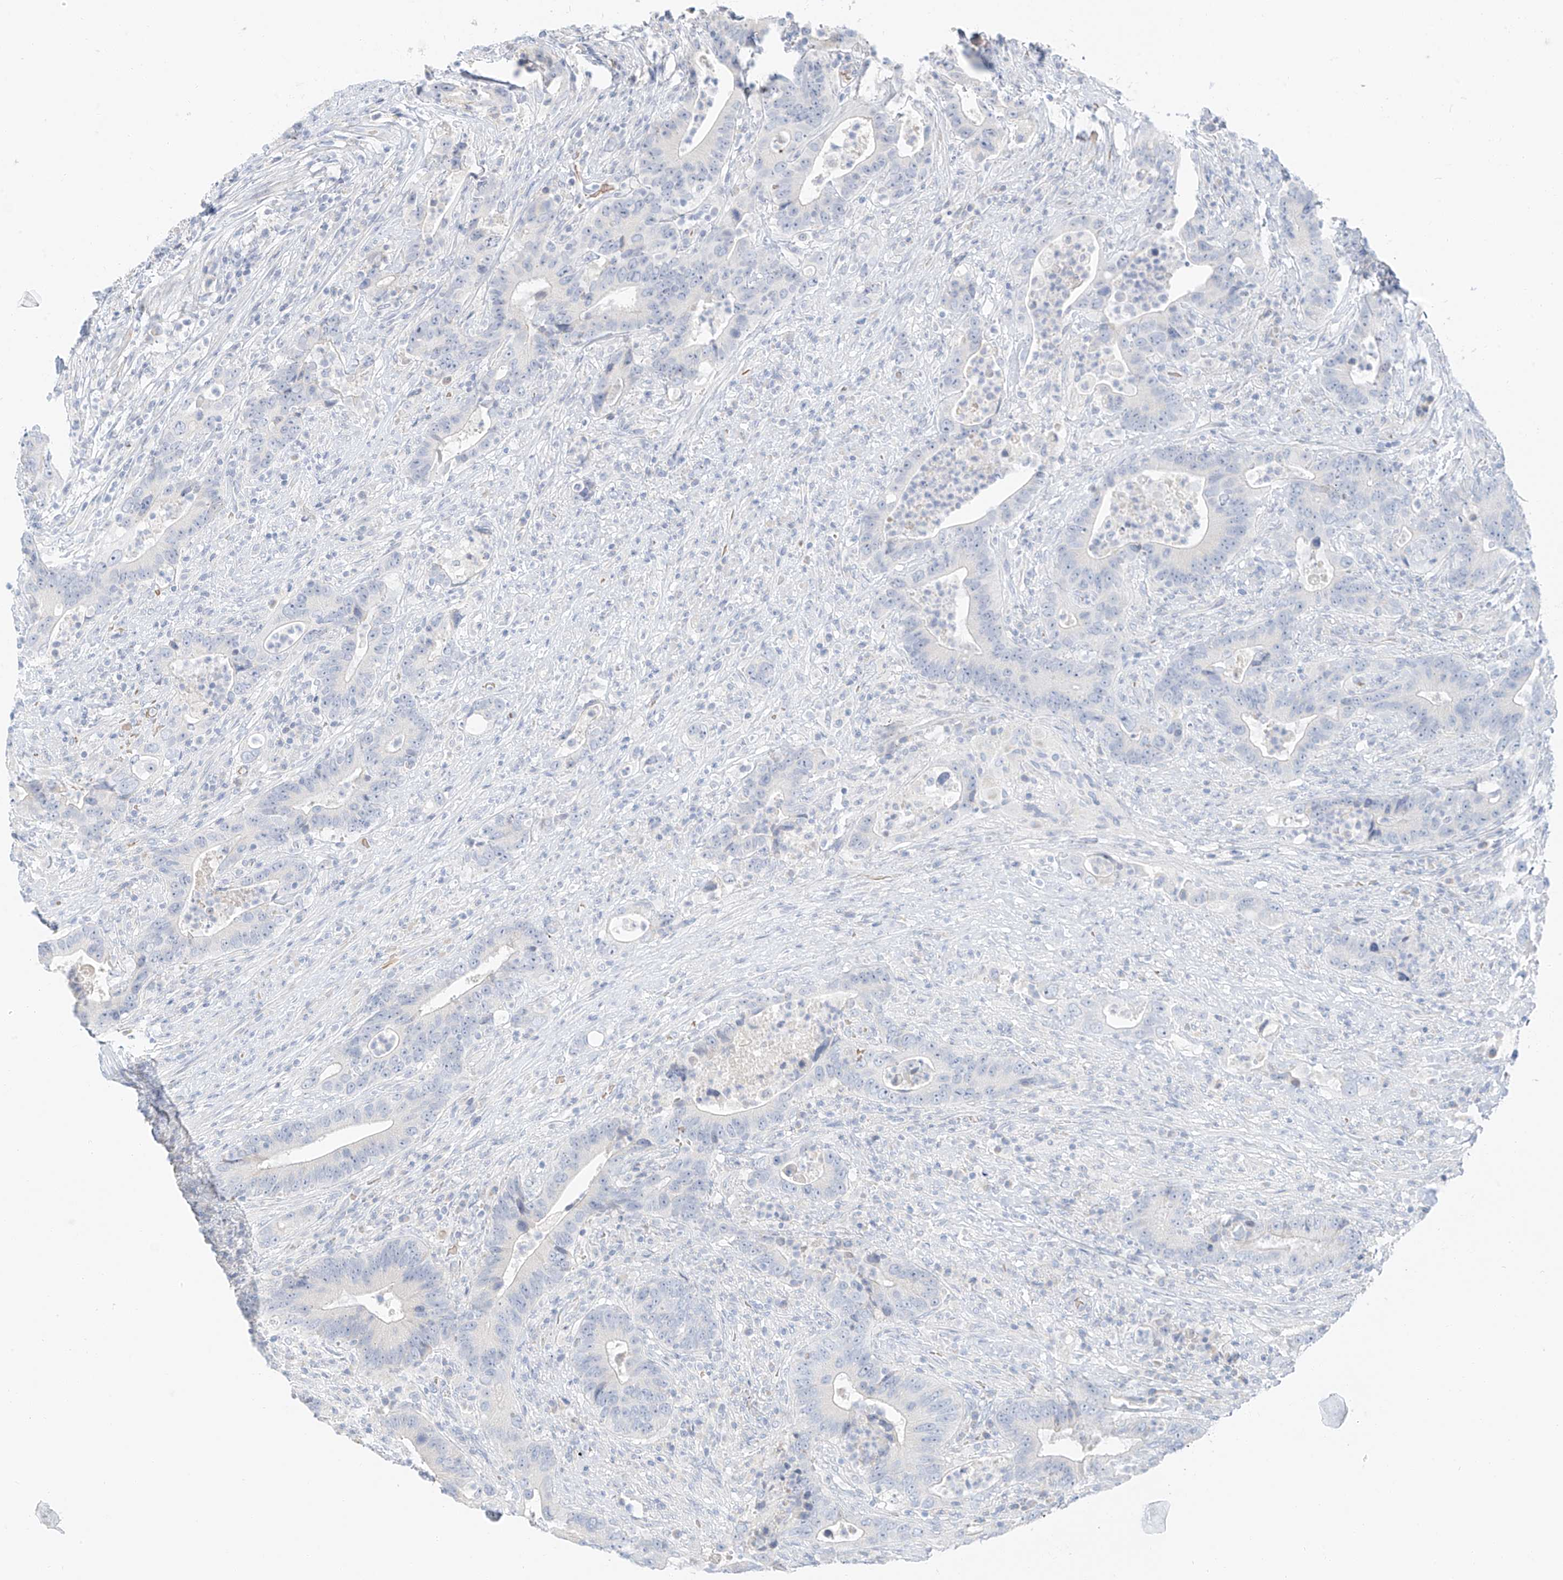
{"staining": {"intensity": "negative", "quantity": "none", "location": "none"}, "tissue": "colorectal cancer", "cell_type": "Tumor cells", "image_type": "cancer", "snomed": [{"axis": "morphology", "description": "Adenocarcinoma, NOS"}, {"axis": "topography", "description": "Colon"}], "caption": "DAB (3,3'-diaminobenzidine) immunohistochemical staining of human colorectal adenocarcinoma exhibits no significant expression in tumor cells.", "gene": "PGC", "patient": {"sex": "female", "age": 75}}